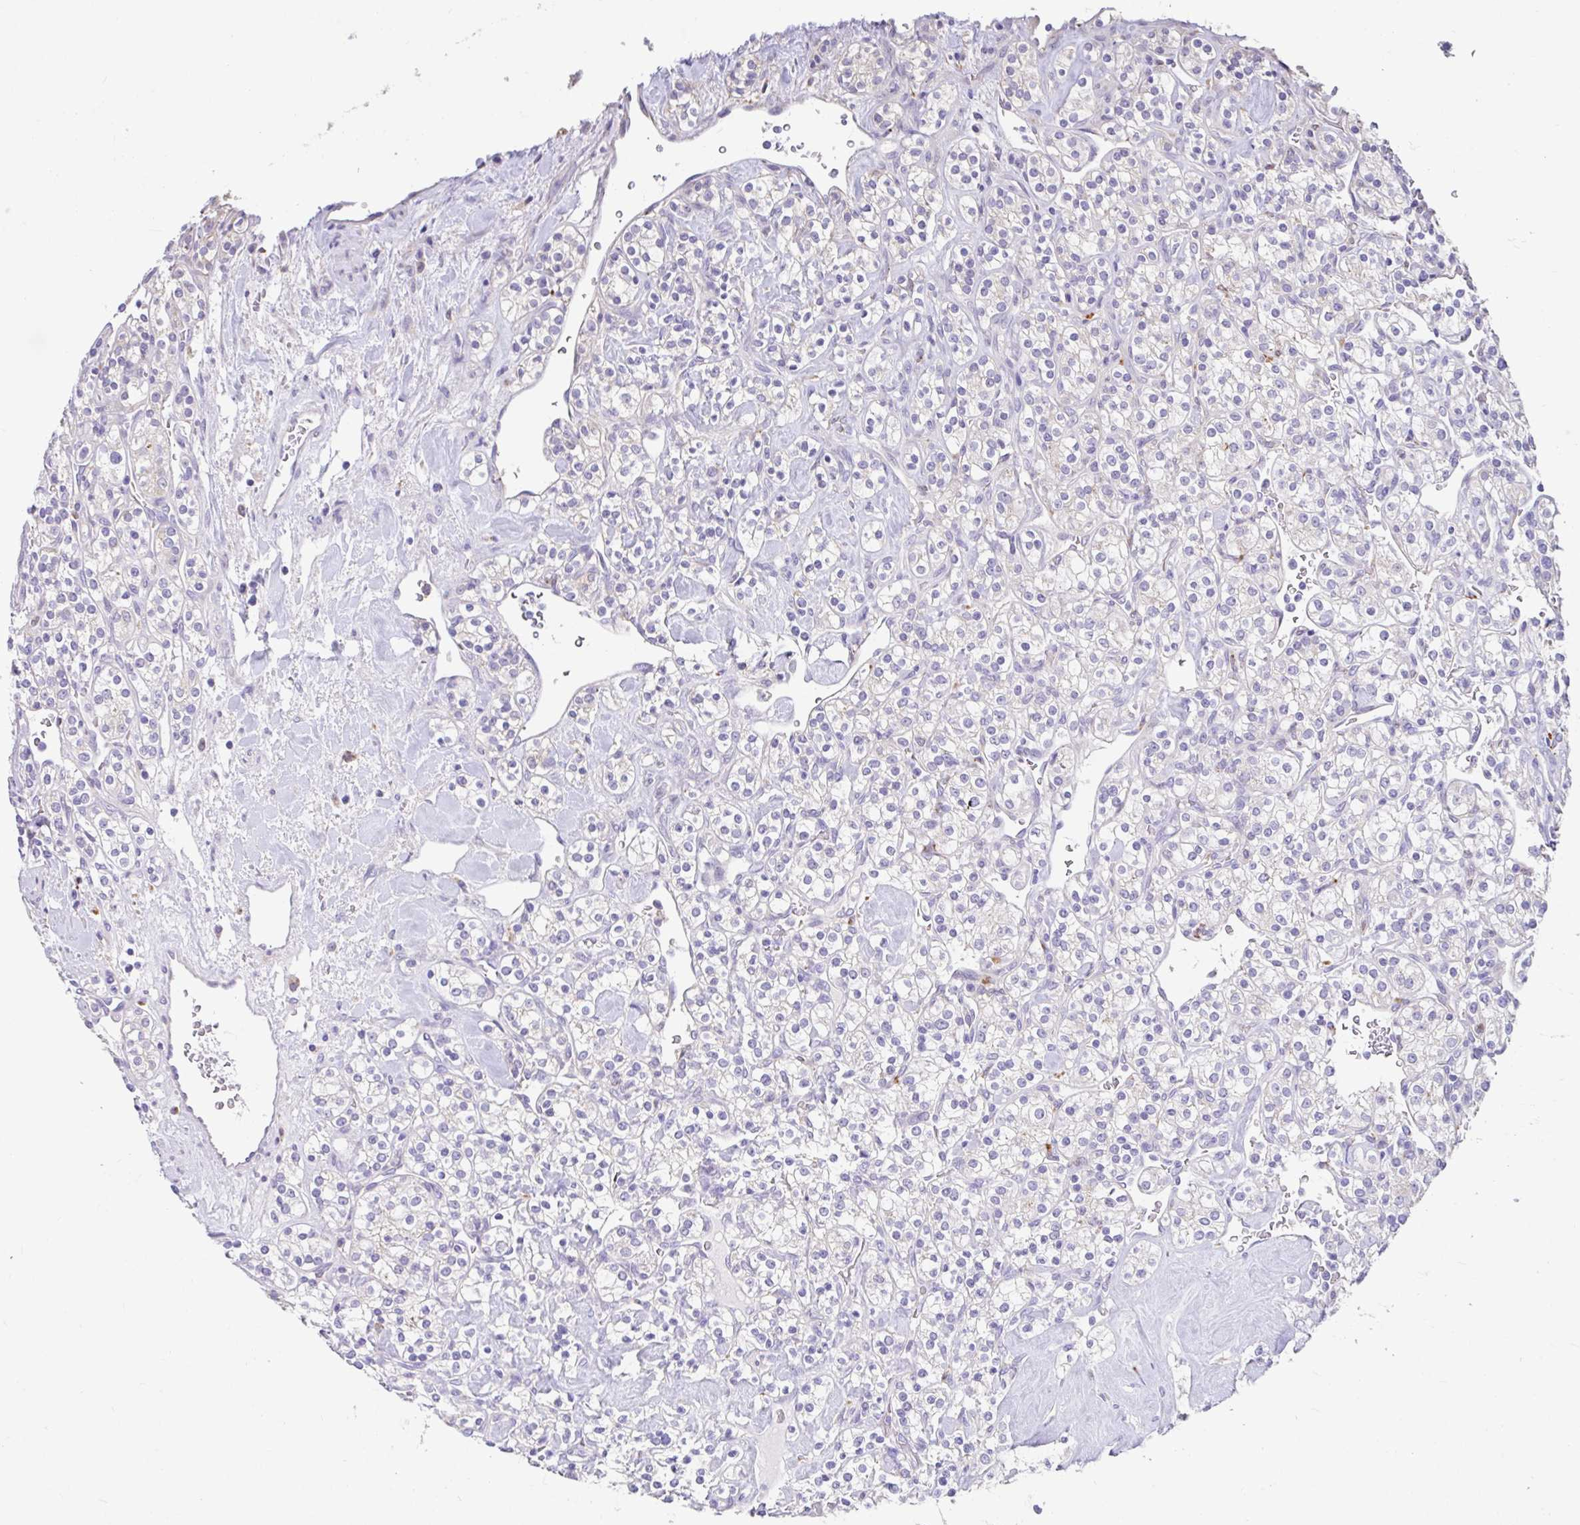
{"staining": {"intensity": "negative", "quantity": "none", "location": "none"}, "tissue": "renal cancer", "cell_type": "Tumor cells", "image_type": "cancer", "snomed": [{"axis": "morphology", "description": "Adenocarcinoma, NOS"}, {"axis": "topography", "description": "Kidney"}], "caption": "Immunohistochemistry (IHC) histopathology image of neoplastic tissue: human renal cancer (adenocarcinoma) stained with DAB (3,3'-diaminobenzidine) reveals no significant protein expression in tumor cells.", "gene": "ZNF33A", "patient": {"sex": "male", "age": 77}}